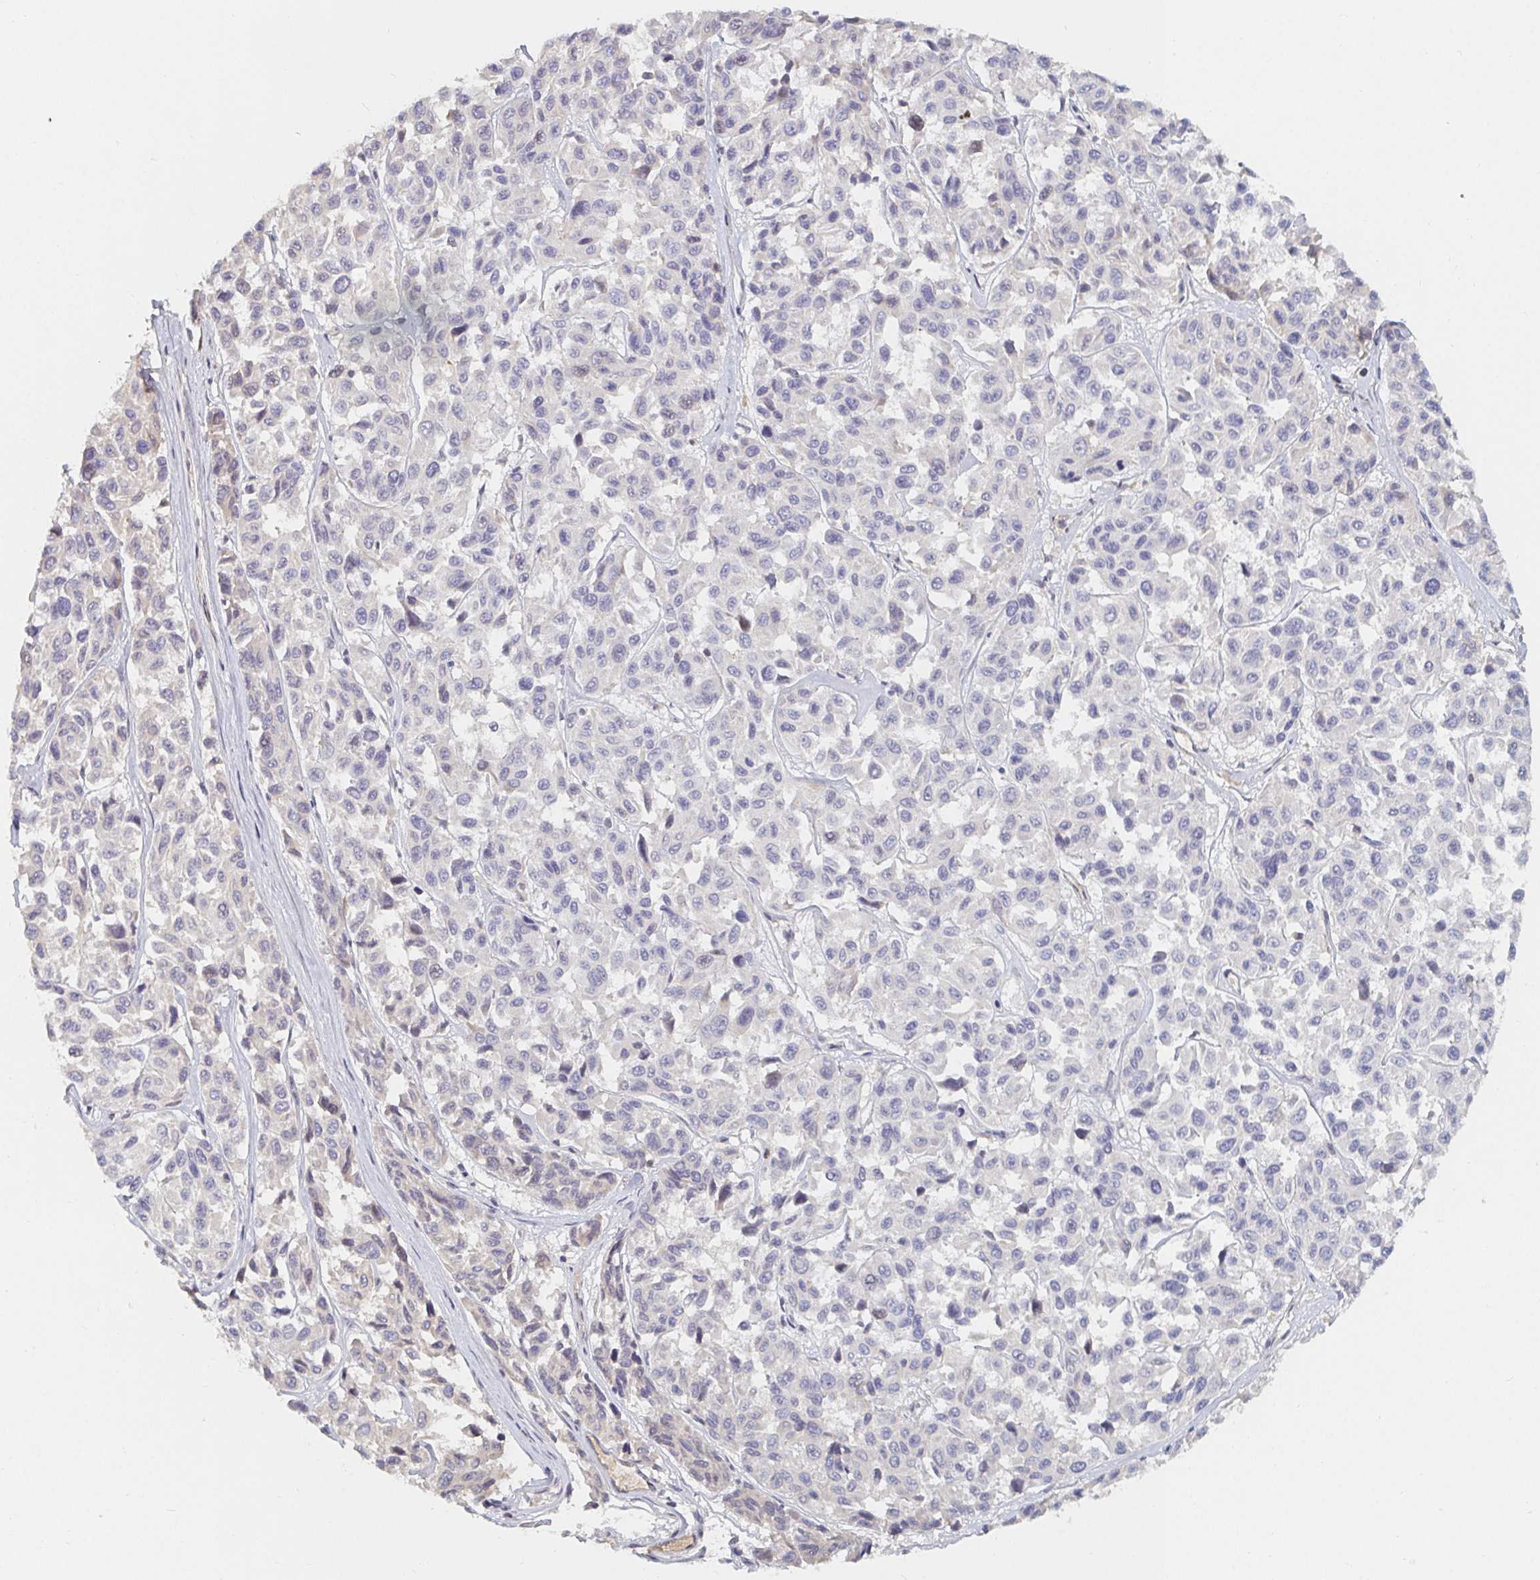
{"staining": {"intensity": "negative", "quantity": "none", "location": "none"}, "tissue": "melanoma", "cell_type": "Tumor cells", "image_type": "cancer", "snomed": [{"axis": "morphology", "description": "Malignant melanoma, NOS"}, {"axis": "topography", "description": "Skin"}], "caption": "Melanoma was stained to show a protein in brown. There is no significant staining in tumor cells.", "gene": "NME9", "patient": {"sex": "female", "age": 66}}